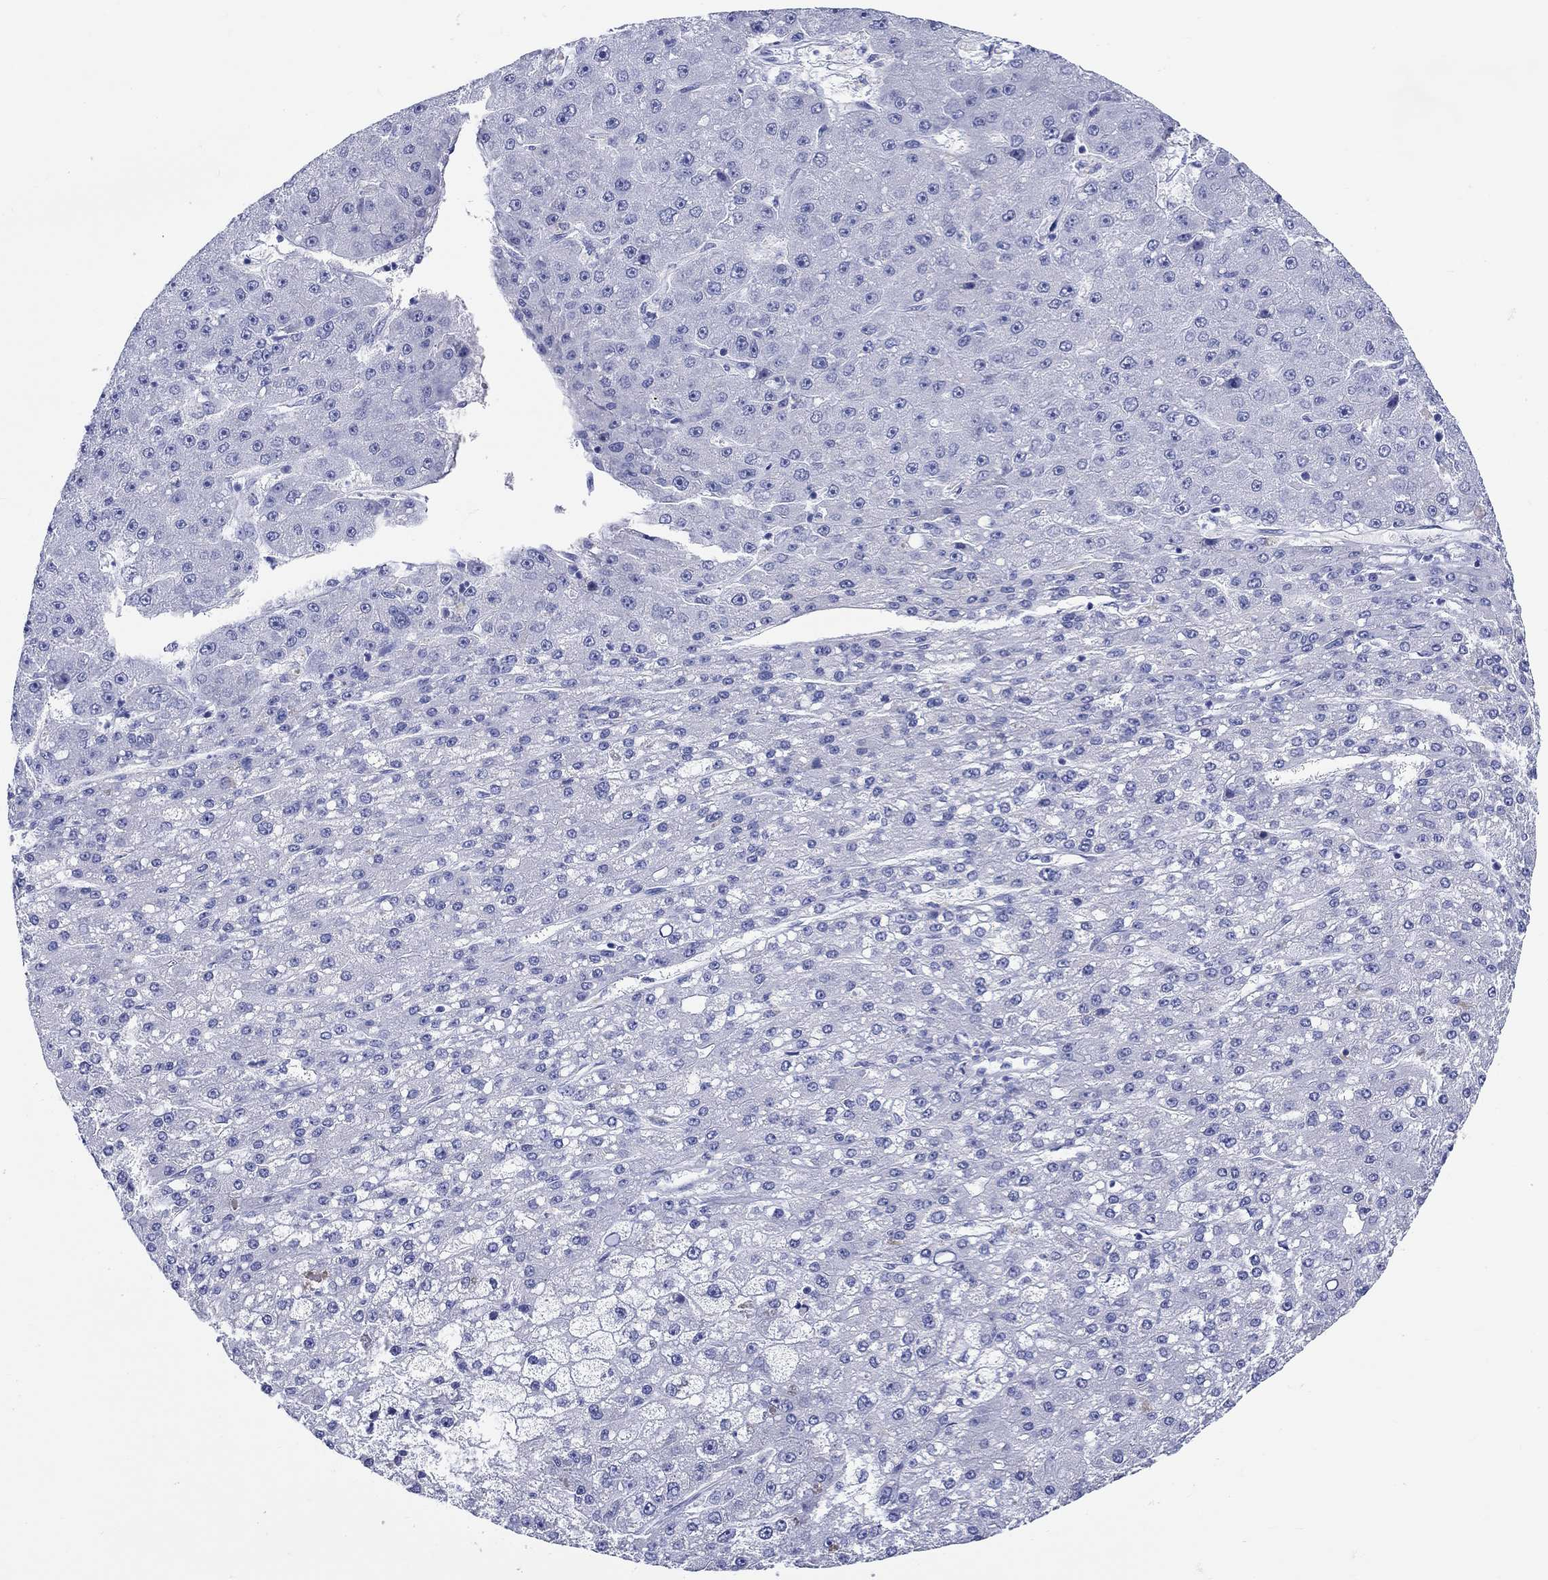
{"staining": {"intensity": "negative", "quantity": "none", "location": "none"}, "tissue": "liver cancer", "cell_type": "Tumor cells", "image_type": "cancer", "snomed": [{"axis": "morphology", "description": "Carcinoma, Hepatocellular, NOS"}, {"axis": "topography", "description": "Liver"}], "caption": "Liver cancer stained for a protein using immunohistochemistry demonstrates no expression tumor cells.", "gene": "CRYGS", "patient": {"sex": "male", "age": 67}}